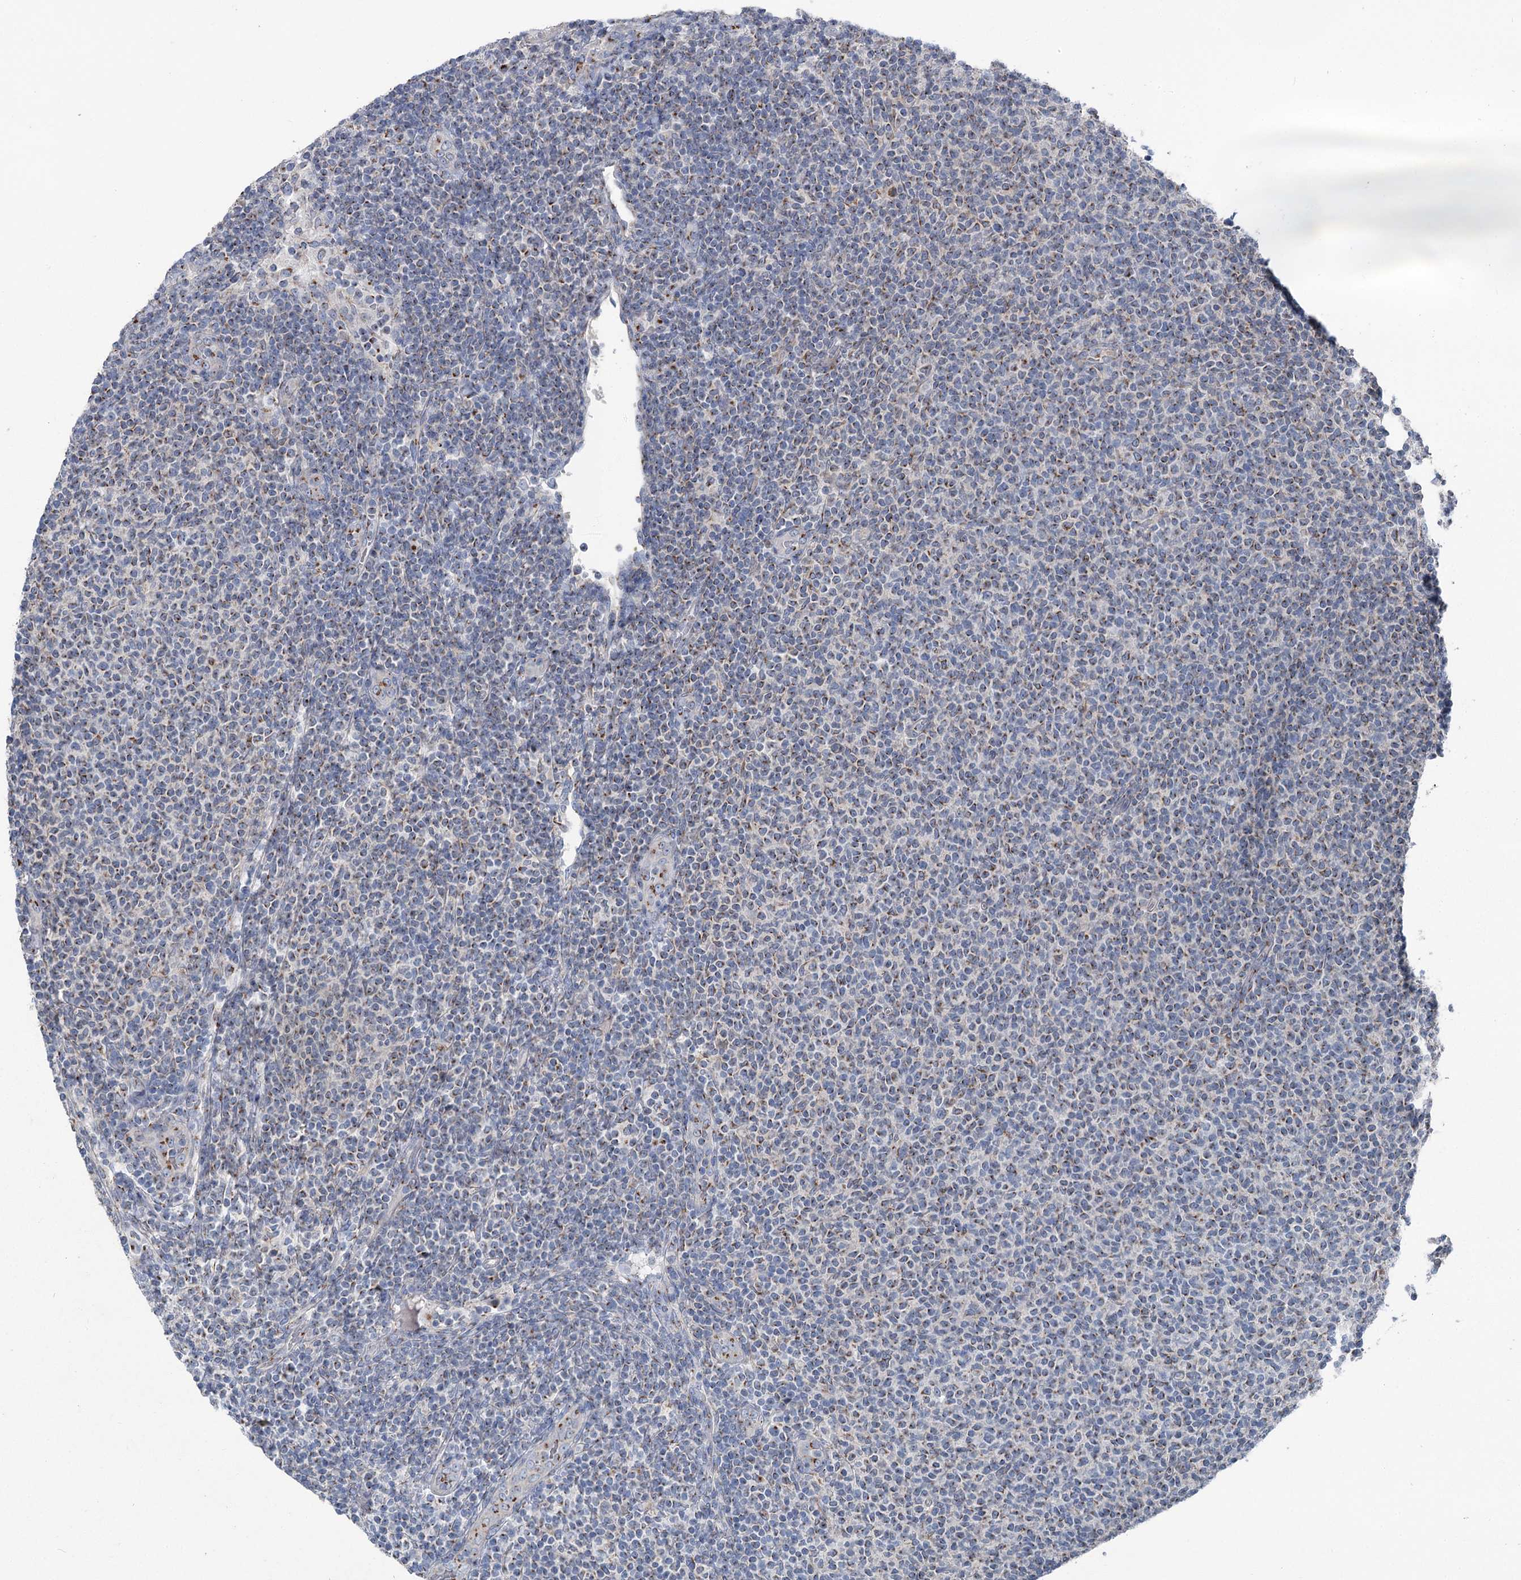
{"staining": {"intensity": "weak", "quantity": "25%-75%", "location": "cytoplasmic/membranous"}, "tissue": "lymphoma", "cell_type": "Tumor cells", "image_type": "cancer", "snomed": [{"axis": "morphology", "description": "Malignant lymphoma, non-Hodgkin's type, Low grade"}, {"axis": "topography", "description": "Lymph node"}], "caption": "Lymphoma stained with a brown dye shows weak cytoplasmic/membranous positive positivity in approximately 25%-75% of tumor cells.", "gene": "ITIH5", "patient": {"sex": "male", "age": 66}}